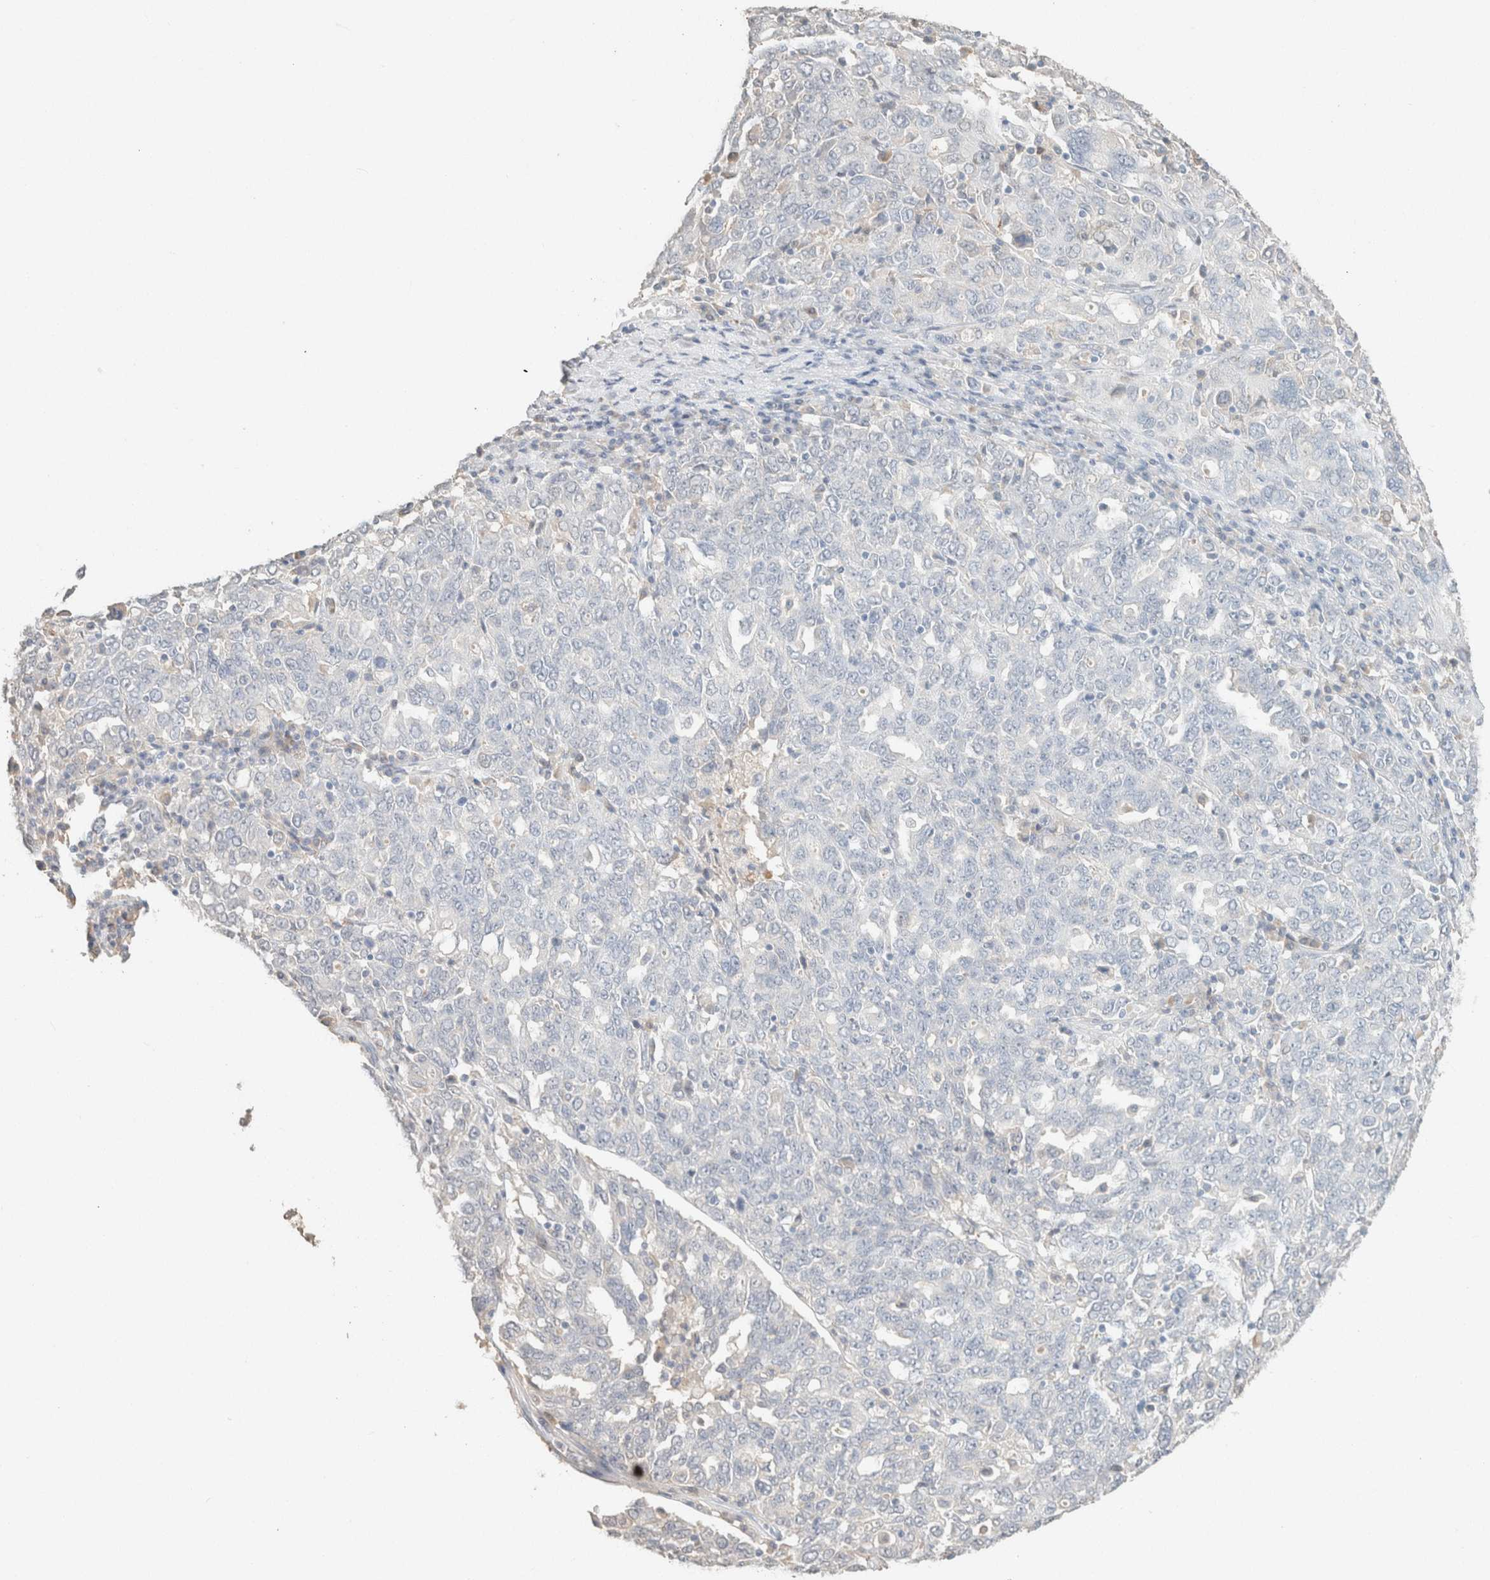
{"staining": {"intensity": "negative", "quantity": "none", "location": "none"}, "tissue": "ovarian cancer", "cell_type": "Tumor cells", "image_type": "cancer", "snomed": [{"axis": "morphology", "description": "Carcinoma, endometroid"}, {"axis": "topography", "description": "Ovary"}], "caption": "Ovarian endometroid carcinoma was stained to show a protein in brown. There is no significant staining in tumor cells. Brightfield microscopy of immunohistochemistry stained with DAB (3,3'-diaminobenzidine) (brown) and hematoxylin (blue), captured at high magnification.", "gene": "CPA1", "patient": {"sex": "female", "age": 62}}